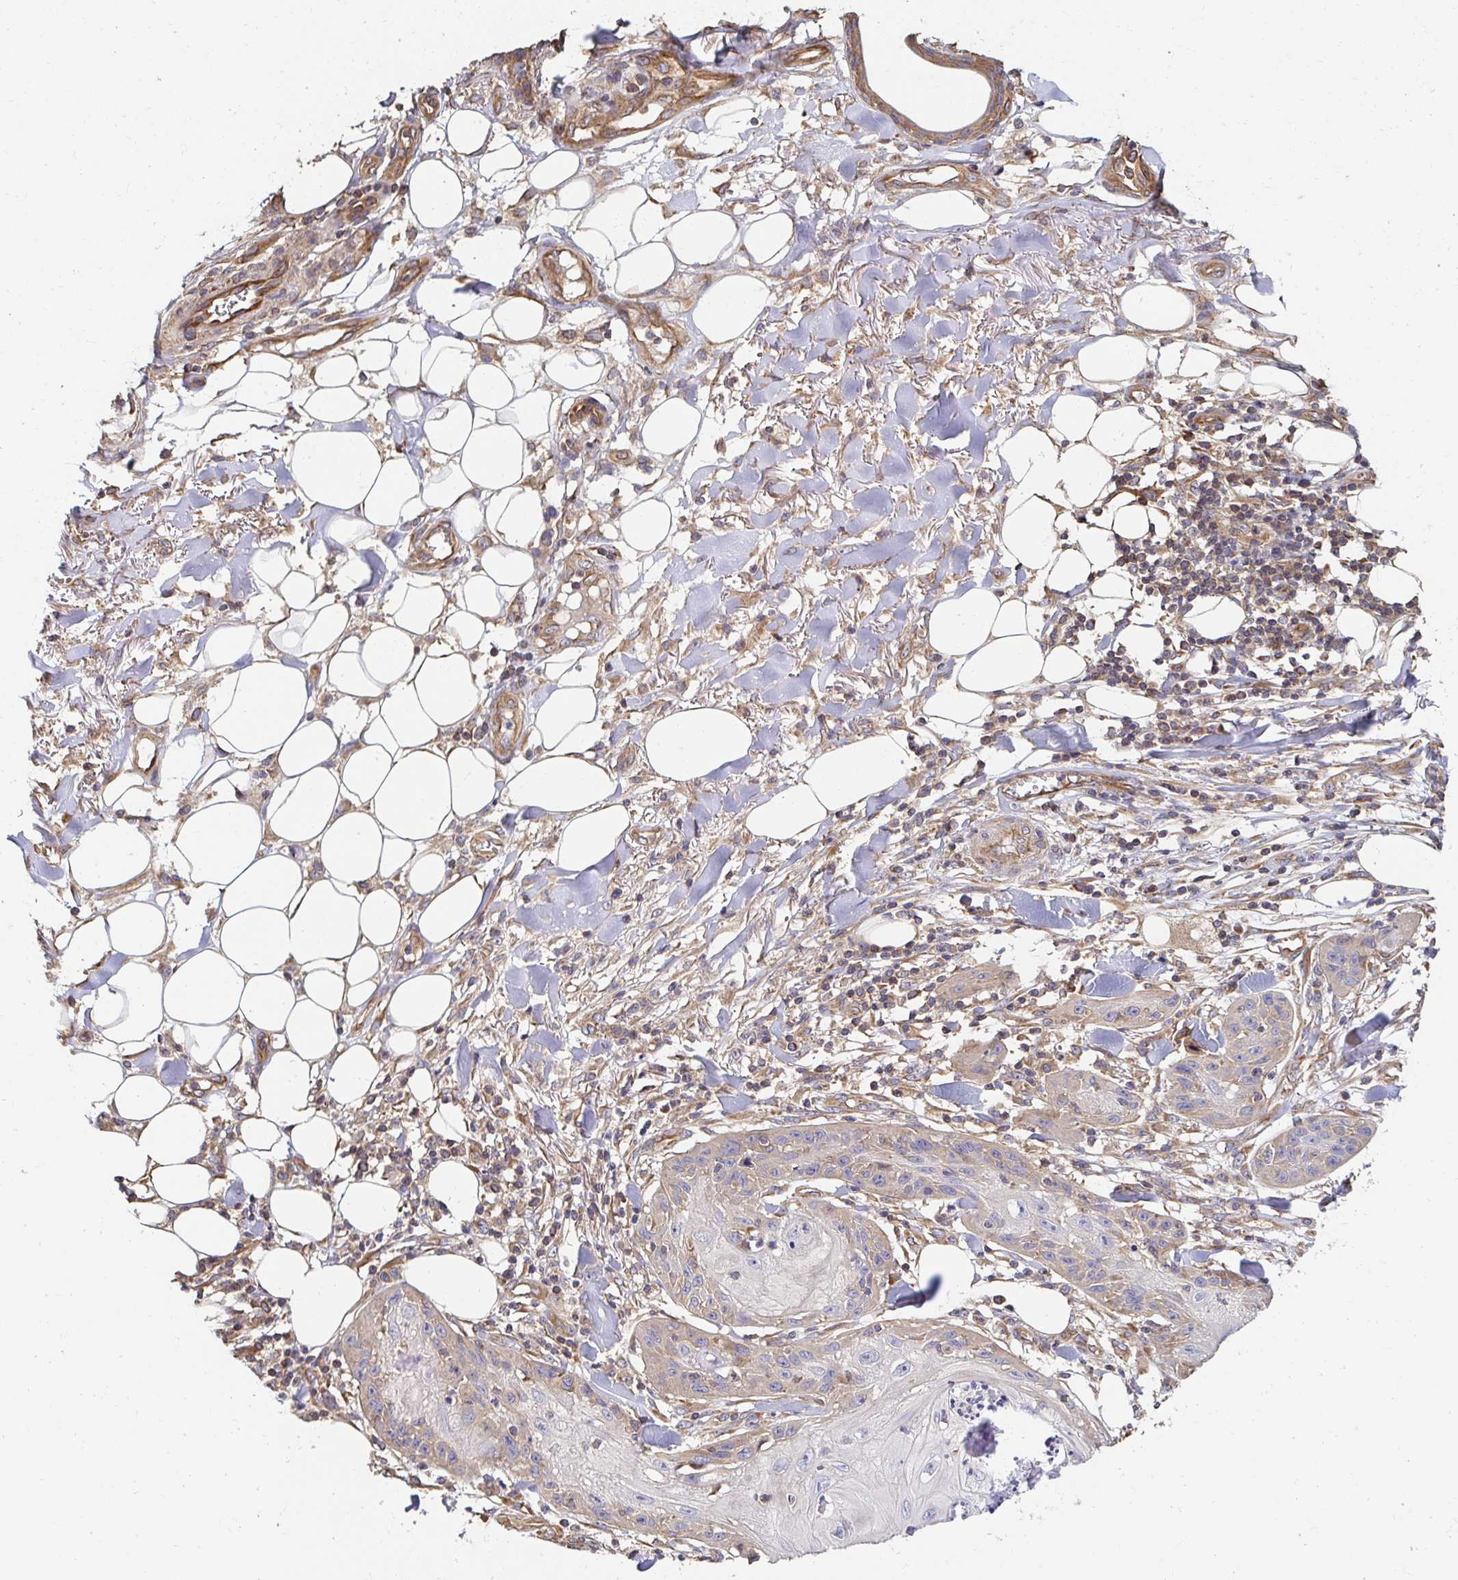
{"staining": {"intensity": "weak", "quantity": "25%-75%", "location": "cytoplasmic/membranous"}, "tissue": "skin cancer", "cell_type": "Tumor cells", "image_type": "cancer", "snomed": [{"axis": "morphology", "description": "Squamous cell carcinoma, NOS"}, {"axis": "topography", "description": "Skin"}], "caption": "This photomicrograph displays immunohistochemistry (IHC) staining of skin cancer, with low weak cytoplasmic/membranous expression in about 25%-75% of tumor cells.", "gene": "APBB1", "patient": {"sex": "female", "age": 88}}